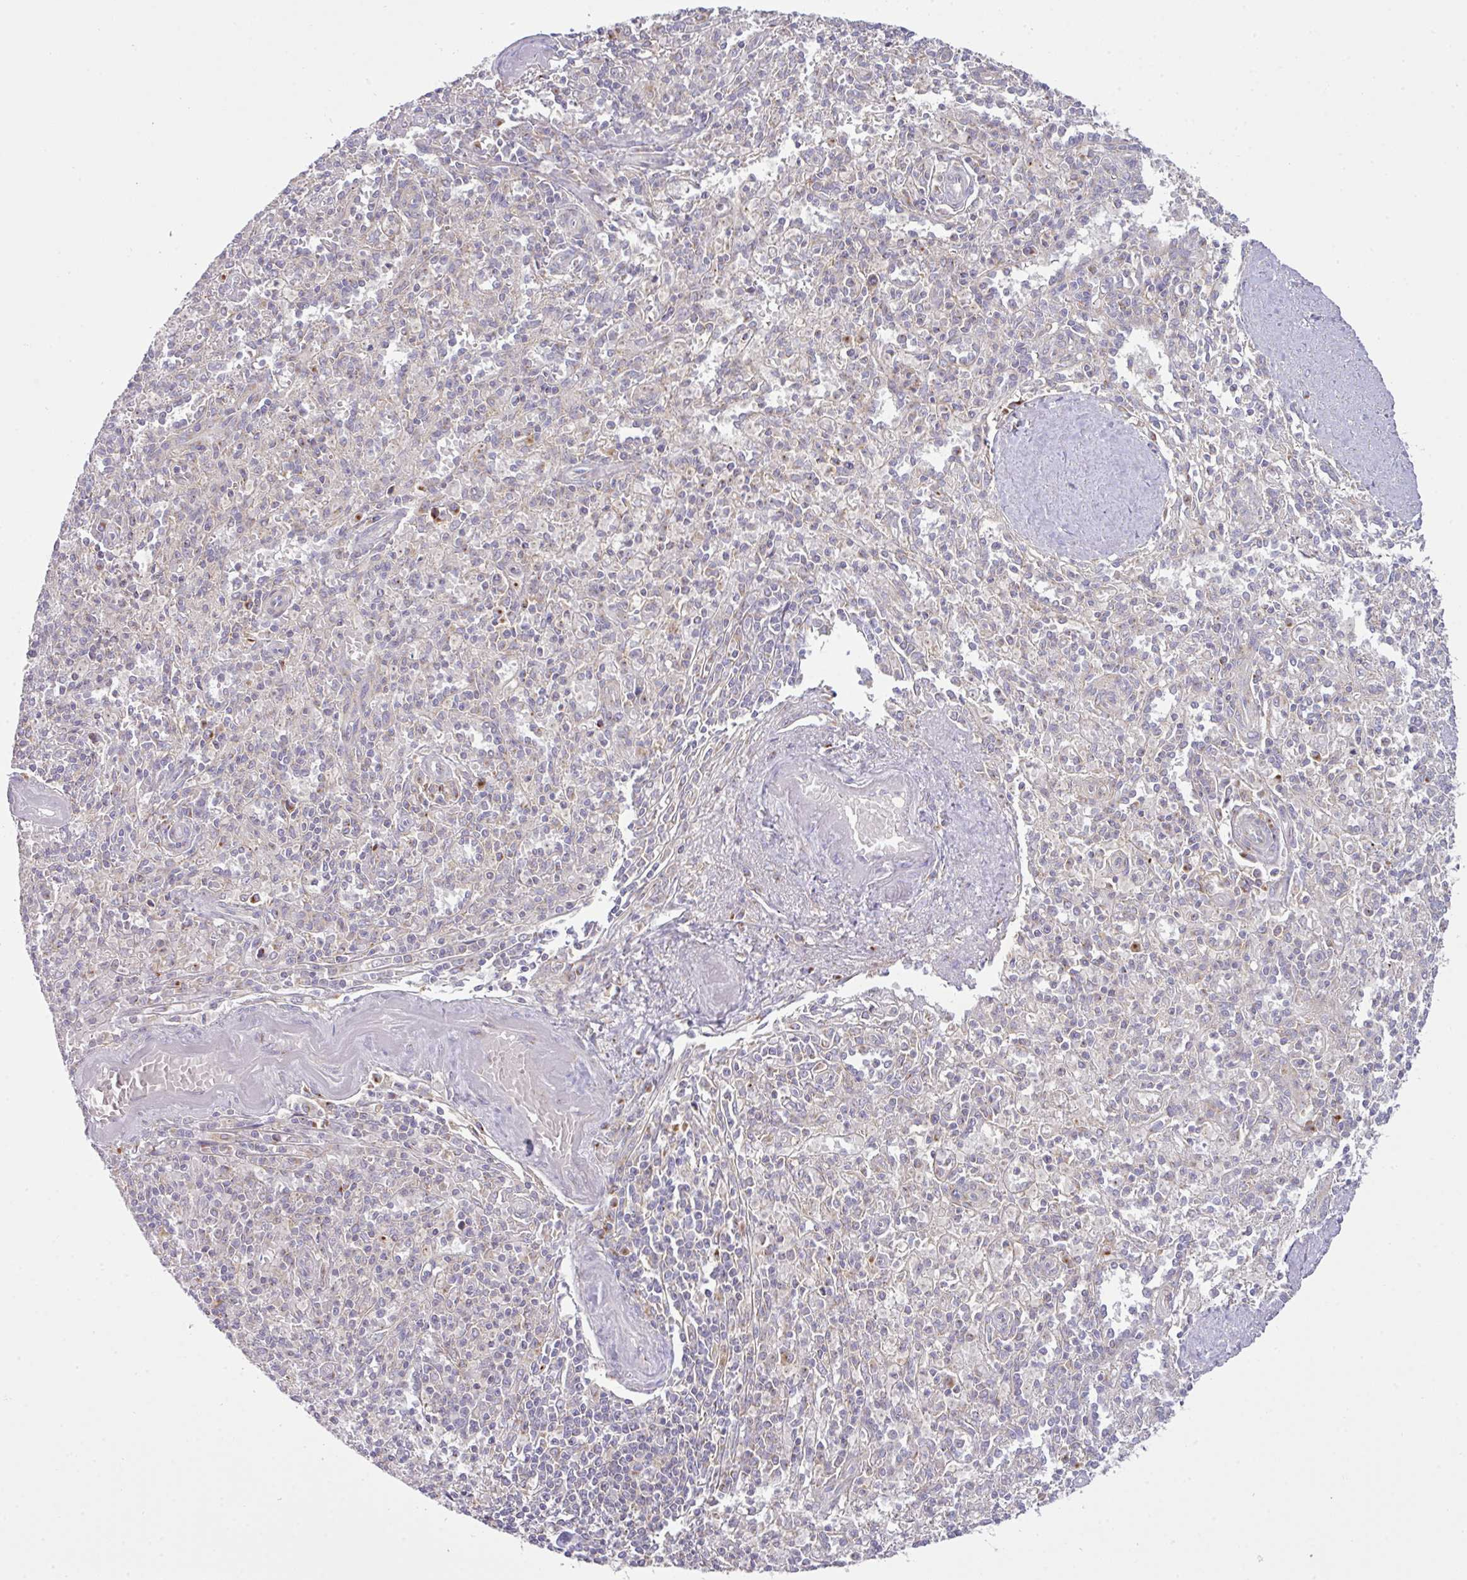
{"staining": {"intensity": "weak", "quantity": "<25%", "location": "cytoplasmic/membranous"}, "tissue": "spleen", "cell_type": "Cells in red pulp", "image_type": "normal", "snomed": [{"axis": "morphology", "description": "Normal tissue, NOS"}, {"axis": "topography", "description": "Spleen"}], "caption": "Immunohistochemistry of normal spleen displays no expression in cells in red pulp. (Stains: DAB immunohistochemistry (IHC) with hematoxylin counter stain, Microscopy: brightfield microscopy at high magnification).", "gene": "VTI1A", "patient": {"sex": "female", "age": 70}}